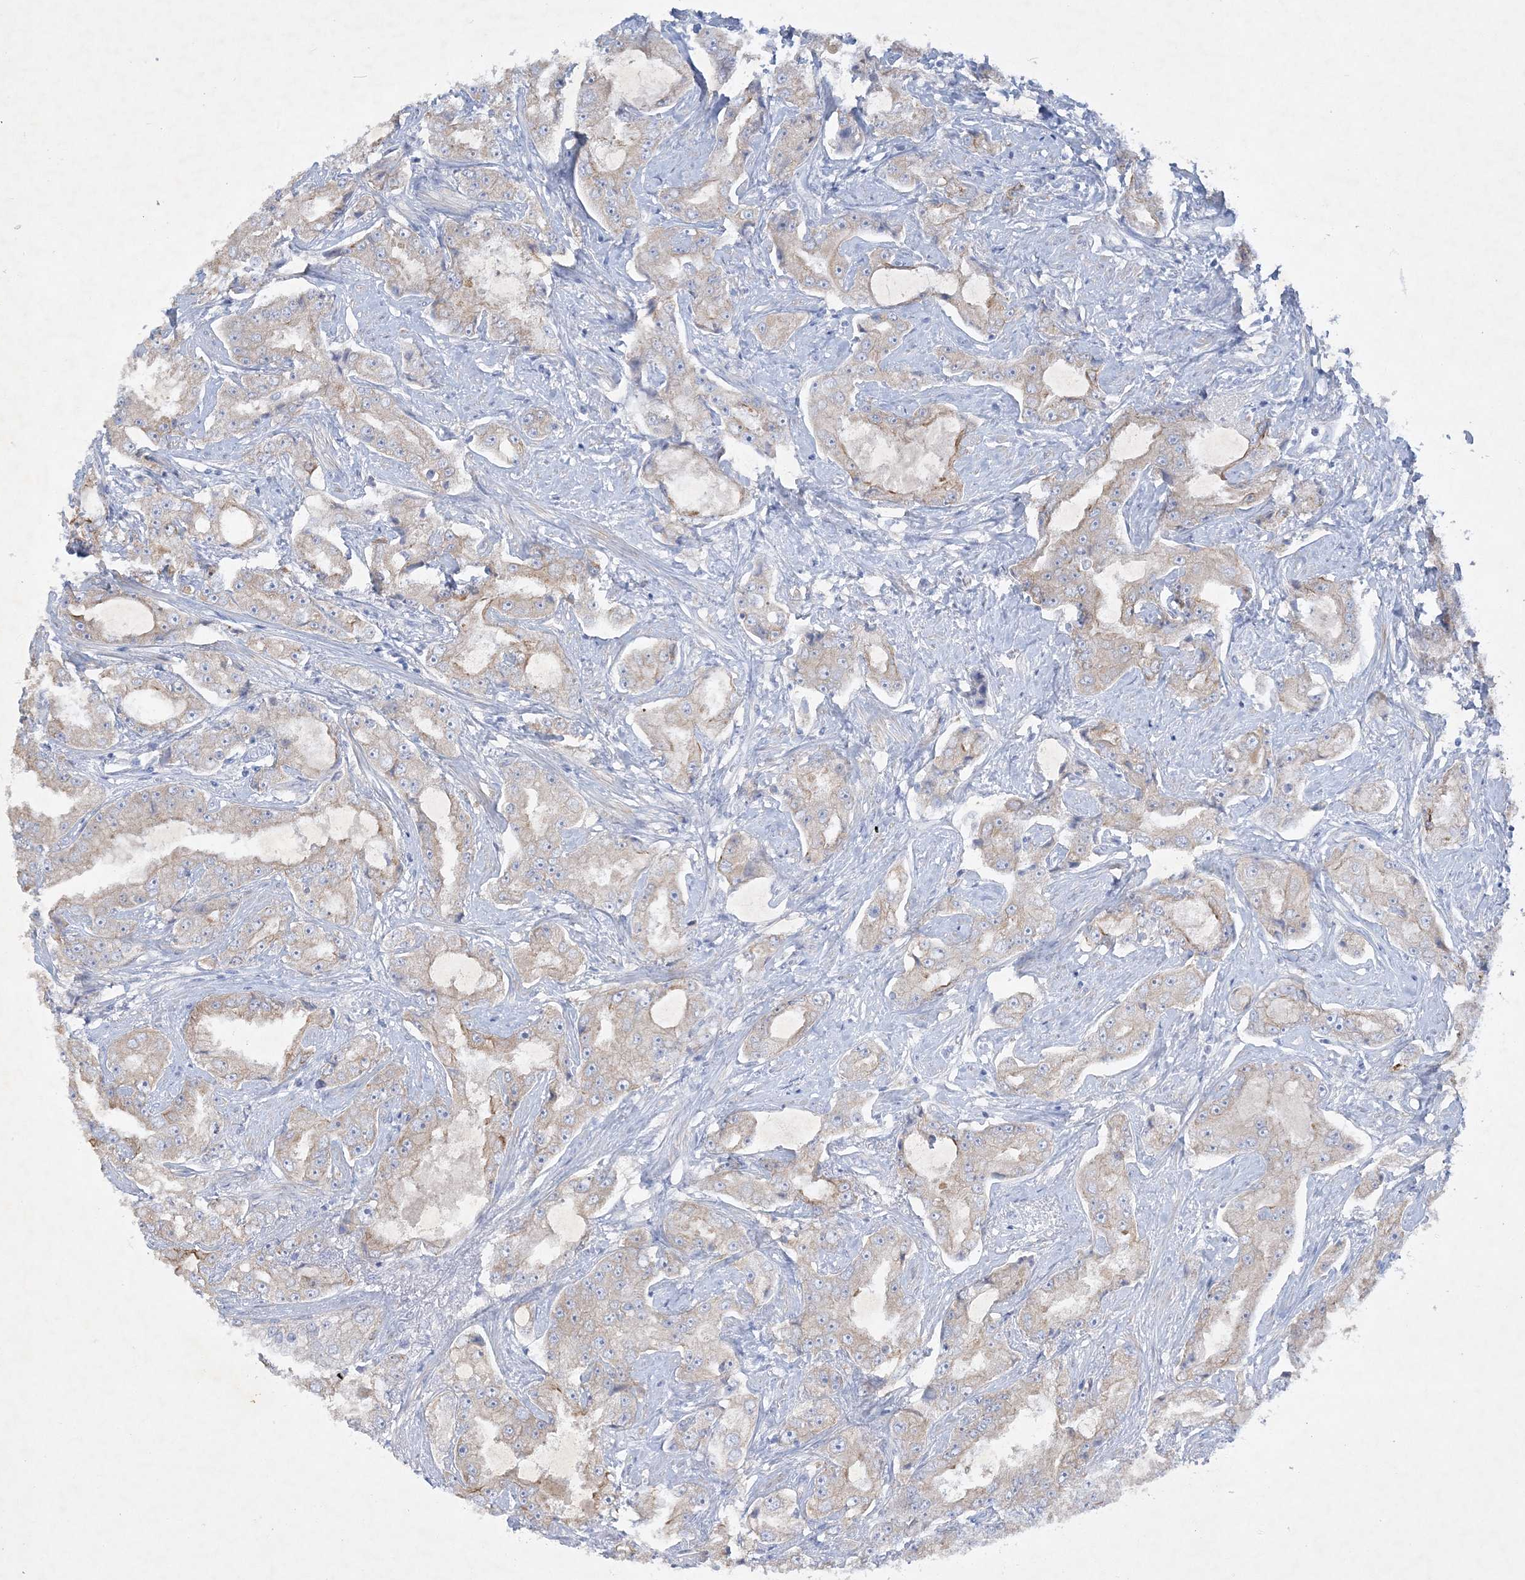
{"staining": {"intensity": "weak", "quantity": ">75%", "location": "cytoplasmic/membranous"}, "tissue": "prostate cancer", "cell_type": "Tumor cells", "image_type": "cancer", "snomed": [{"axis": "morphology", "description": "Adenocarcinoma, High grade"}, {"axis": "topography", "description": "Prostate"}], "caption": "Weak cytoplasmic/membranous protein positivity is present in about >75% of tumor cells in prostate cancer.", "gene": "FARSB", "patient": {"sex": "male", "age": 73}}